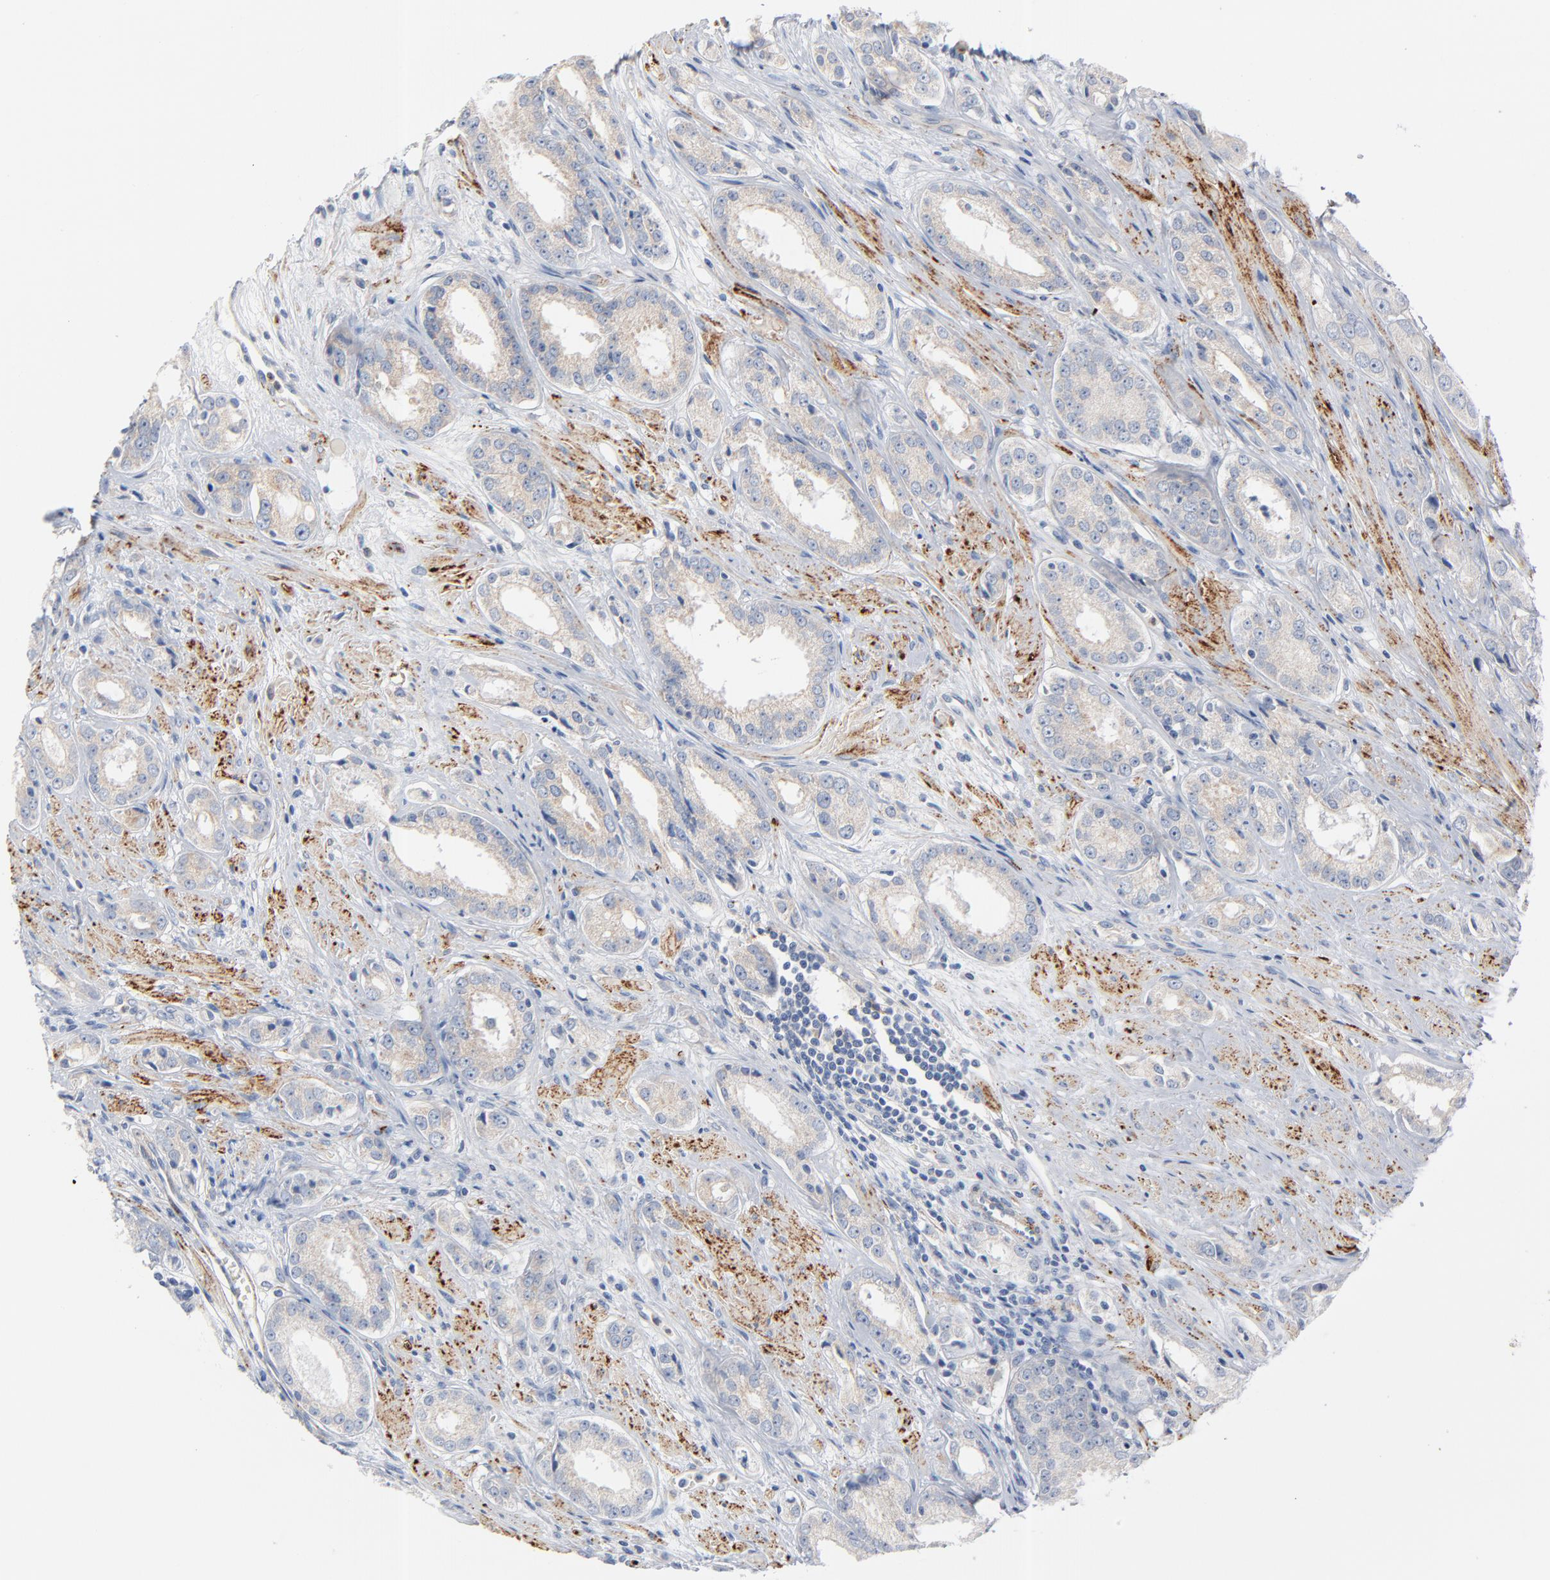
{"staining": {"intensity": "negative", "quantity": "none", "location": "none"}, "tissue": "prostate cancer", "cell_type": "Tumor cells", "image_type": "cancer", "snomed": [{"axis": "morphology", "description": "Adenocarcinoma, Medium grade"}, {"axis": "topography", "description": "Prostate"}], "caption": "There is no significant positivity in tumor cells of prostate cancer.", "gene": "IFT43", "patient": {"sex": "male", "age": 53}}